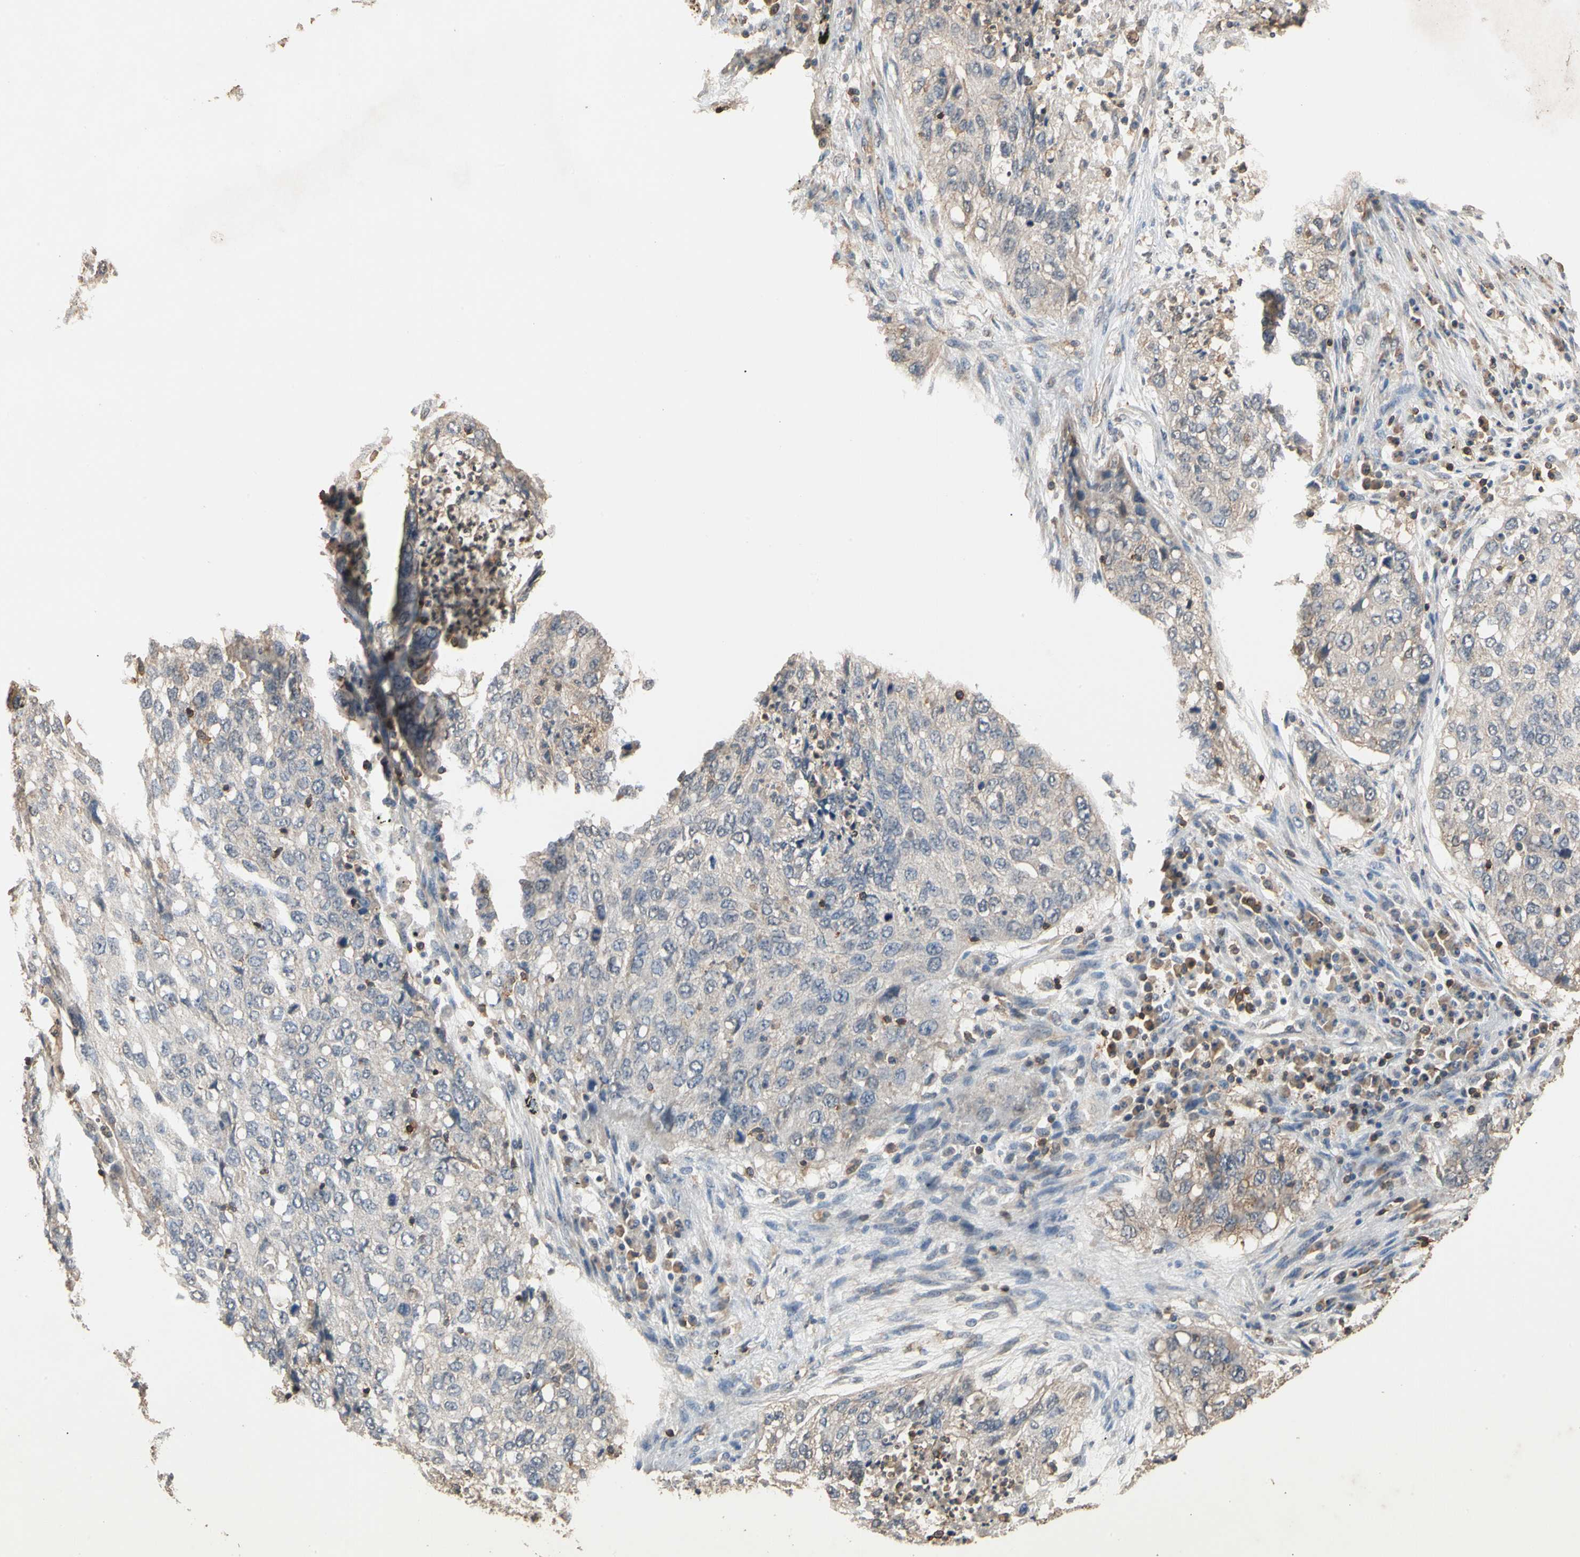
{"staining": {"intensity": "weak", "quantity": "<25%", "location": "cytoplasmic/membranous"}, "tissue": "lung cancer", "cell_type": "Tumor cells", "image_type": "cancer", "snomed": [{"axis": "morphology", "description": "Squamous cell carcinoma, NOS"}, {"axis": "topography", "description": "Lung"}], "caption": "Tumor cells are negative for protein expression in human lung cancer.", "gene": "MAP3K10", "patient": {"sex": "female", "age": 63}}